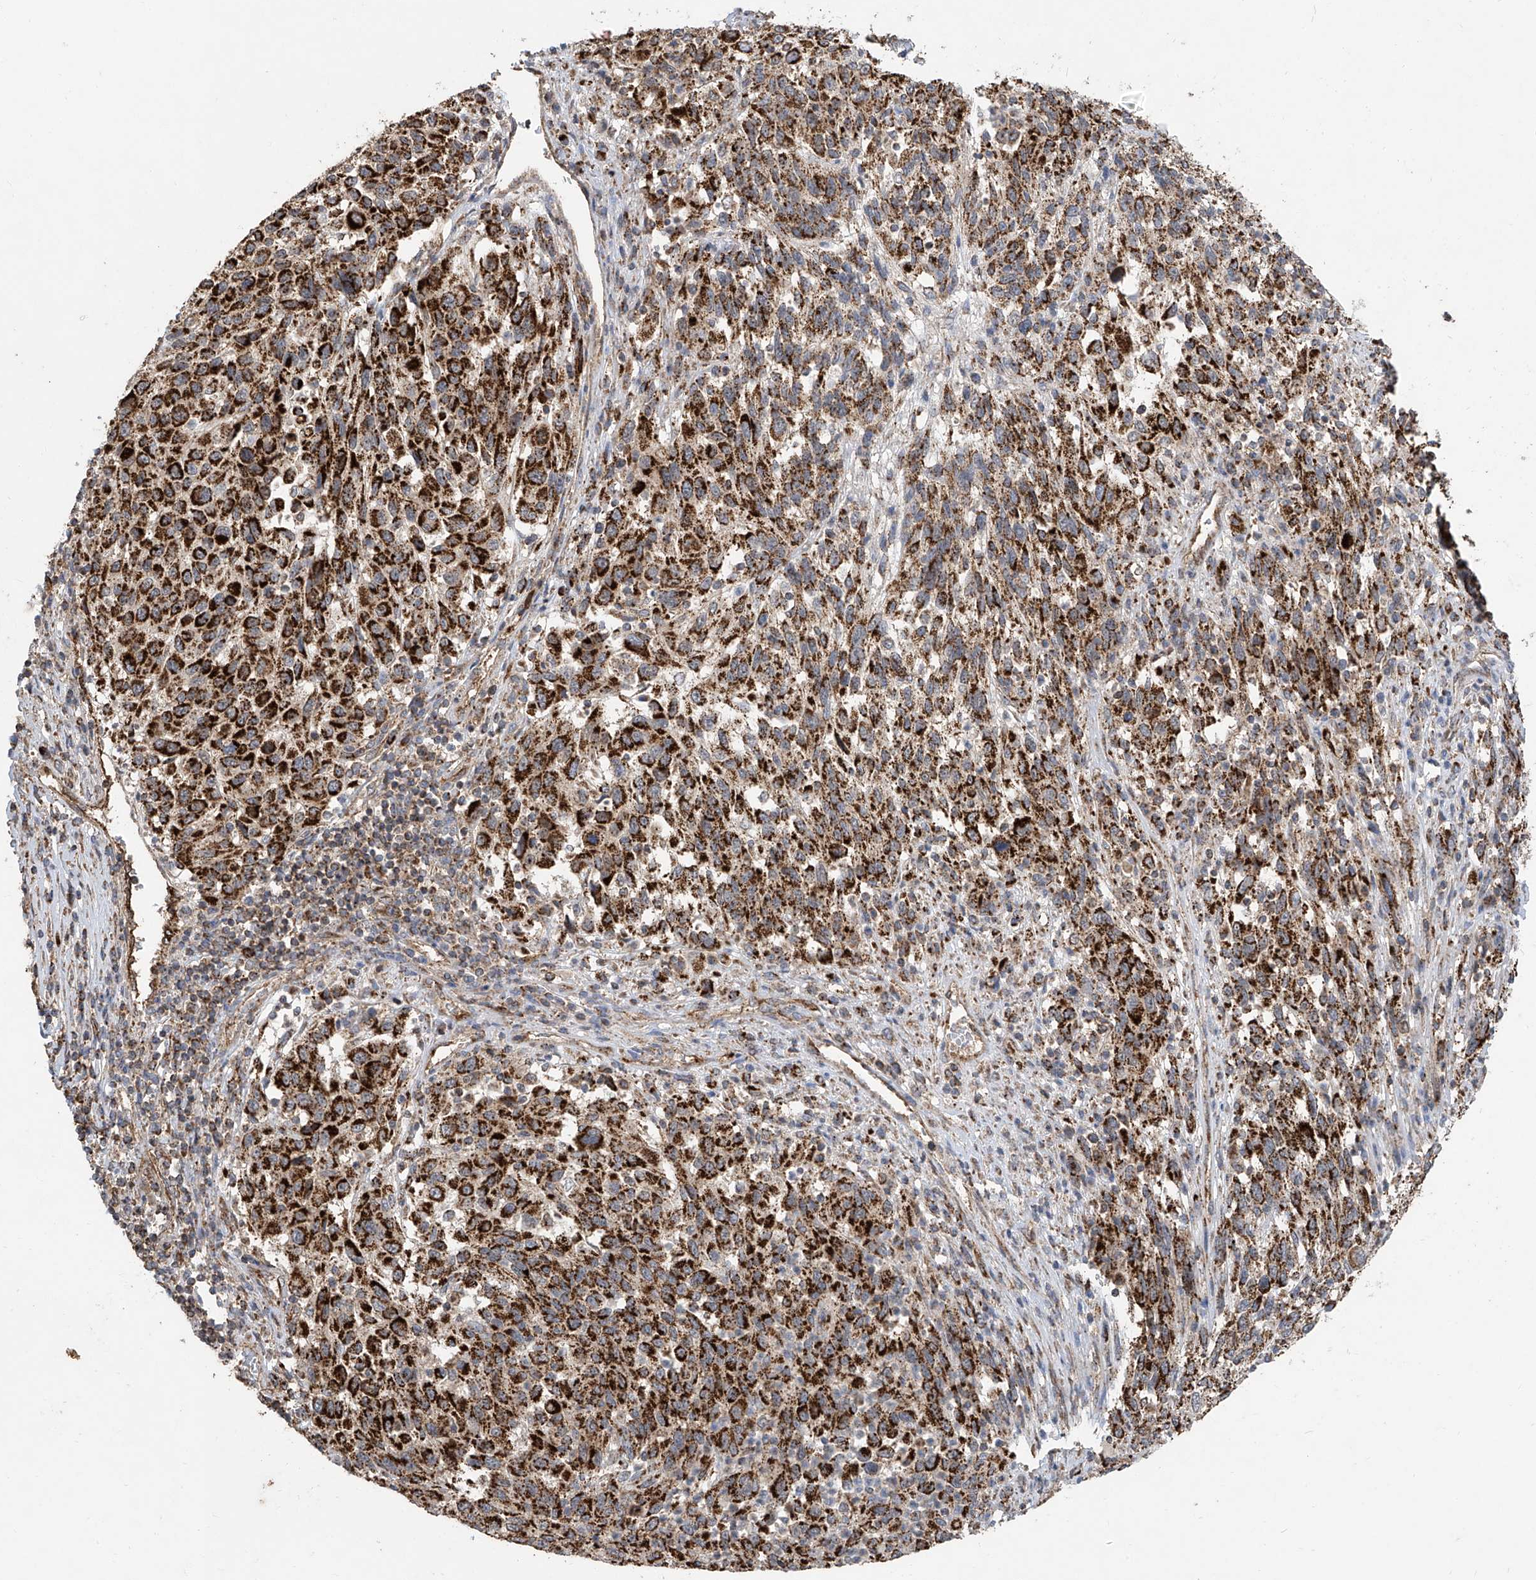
{"staining": {"intensity": "strong", "quantity": ">75%", "location": "cytoplasmic/membranous"}, "tissue": "melanoma", "cell_type": "Tumor cells", "image_type": "cancer", "snomed": [{"axis": "morphology", "description": "Malignant melanoma, Metastatic site"}, {"axis": "topography", "description": "Lymph node"}], "caption": "There is high levels of strong cytoplasmic/membranous expression in tumor cells of melanoma, as demonstrated by immunohistochemical staining (brown color).", "gene": "UQCC1", "patient": {"sex": "male", "age": 61}}